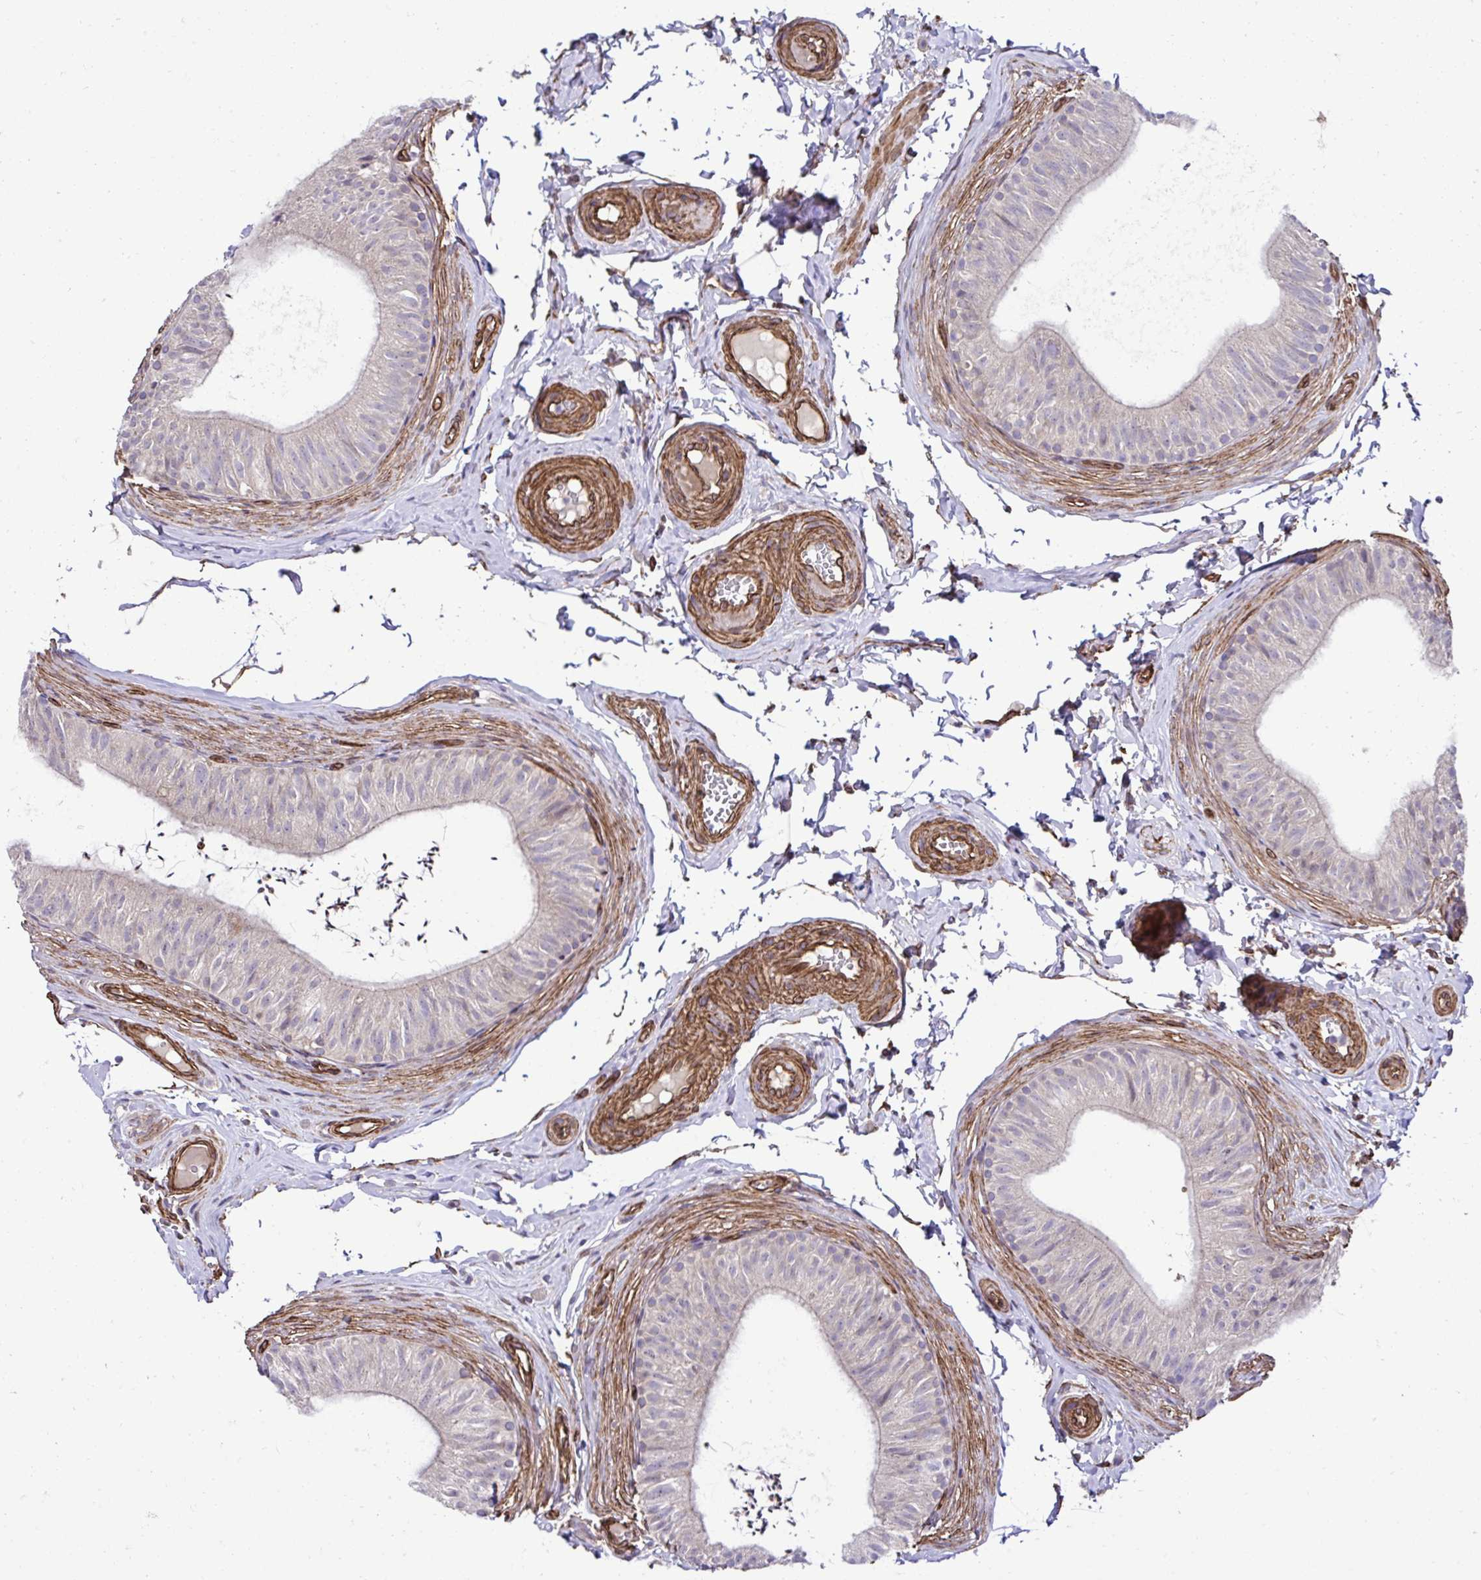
{"staining": {"intensity": "negative", "quantity": "none", "location": "none"}, "tissue": "epididymis", "cell_type": "Glandular cells", "image_type": "normal", "snomed": [{"axis": "morphology", "description": "Normal tissue, NOS"}, {"axis": "topography", "description": "Epididymis, spermatic cord, NOS"}, {"axis": "topography", "description": "Epididymis"}, {"axis": "topography", "description": "Peripheral nerve tissue"}], "caption": "Histopathology image shows no significant protein staining in glandular cells of unremarkable epididymis.", "gene": "TRIM52", "patient": {"sex": "male", "age": 29}}